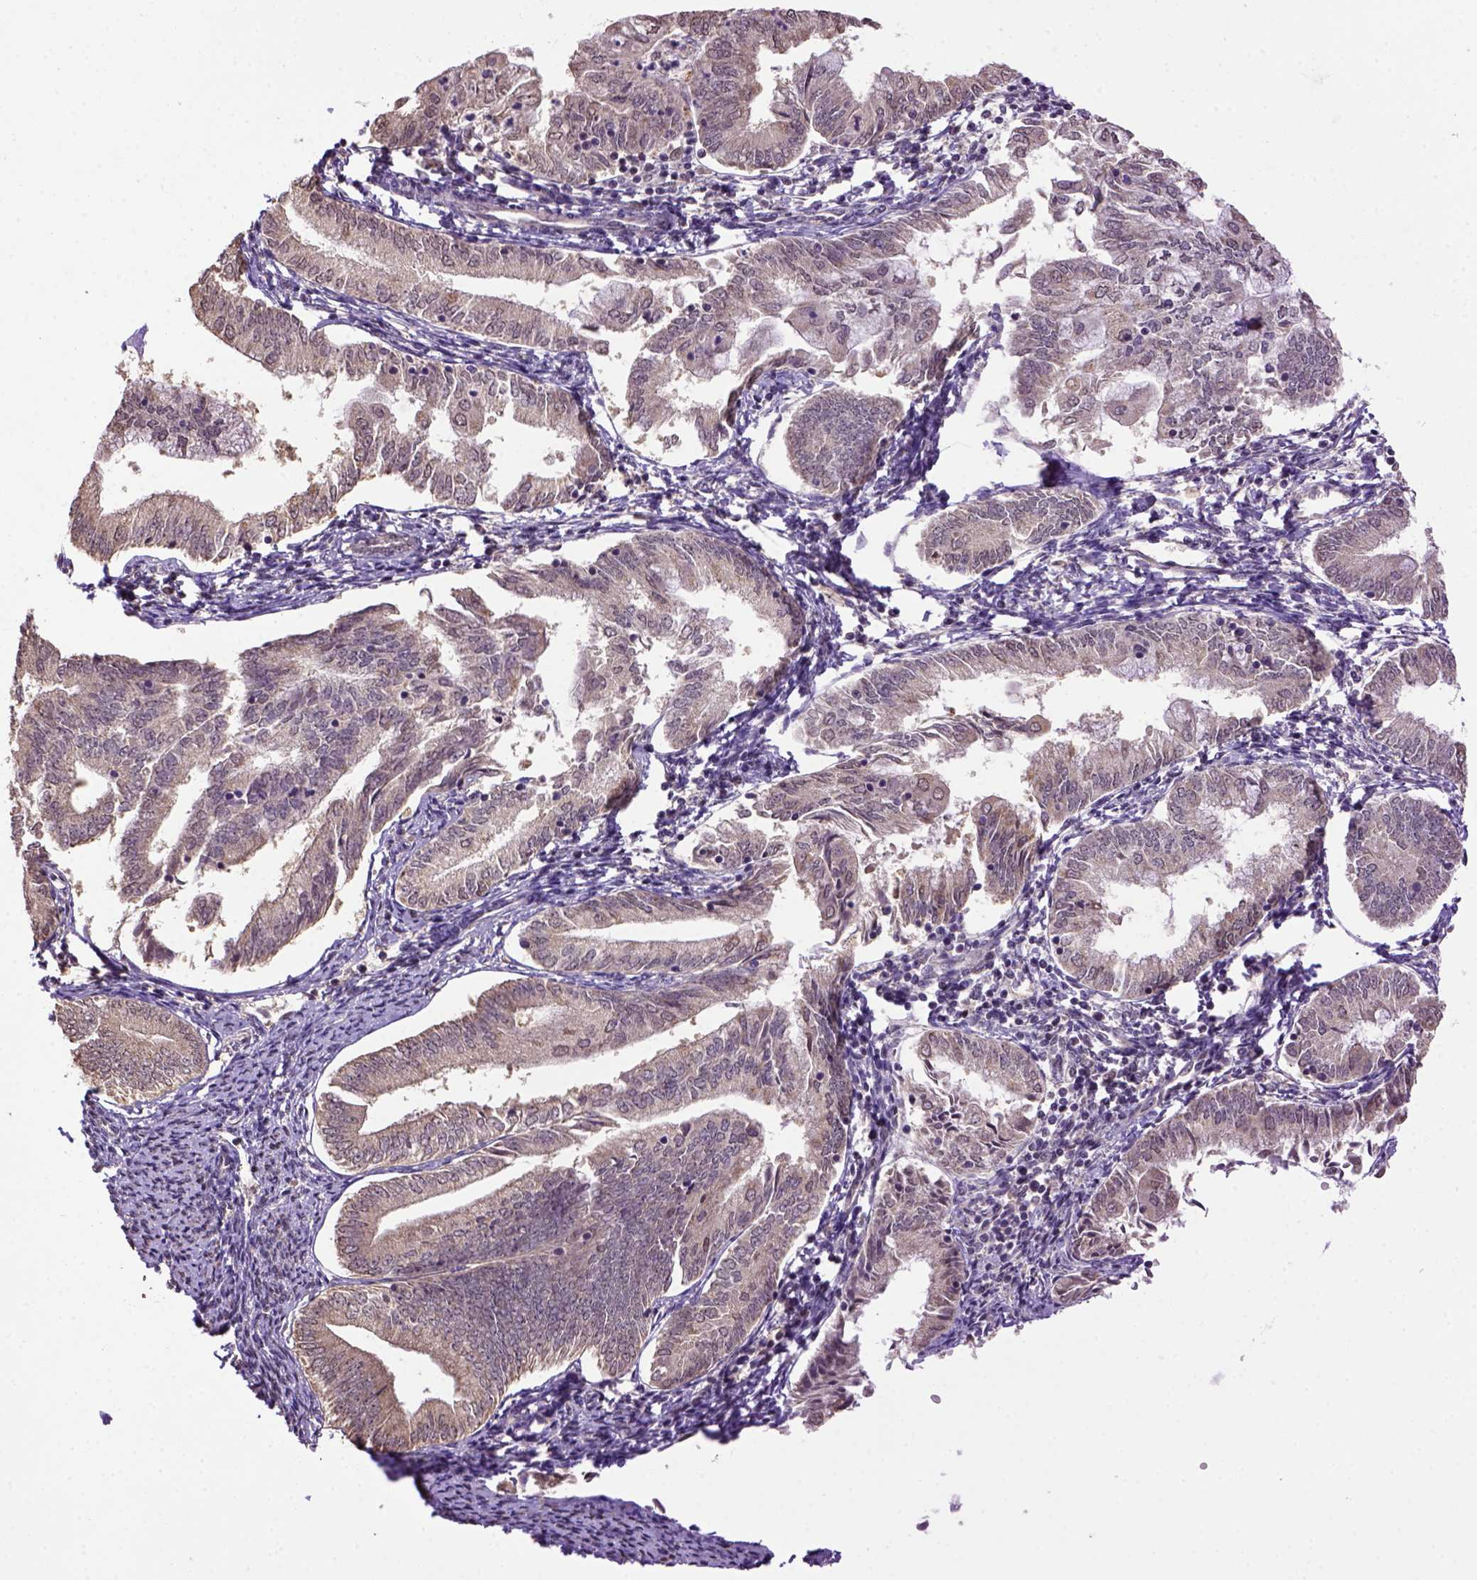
{"staining": {"intensity": "weak", "quantity": "25%-75%", "location": "cytoplasmic/membranous"}, "tissue": "endometrial cancer", "cell_type": "Tumor cells", "image_type": "cancer", "snomed": [{"axis": "morphology", "description": "Adenocarcinoma, NOS"}, {"axis": "topography", "description": "Endometrium"}], "caption": "IHC of adenocarcinoma (endometrial) reveals low levels of weak cytoplasmic/membranous staining in about 25%-75% of tumor cells. (DAB IHC with brightfield microscopy, high magnification).", "gene": "WDR17", "patient": {"sex": "female", "age": 55}}